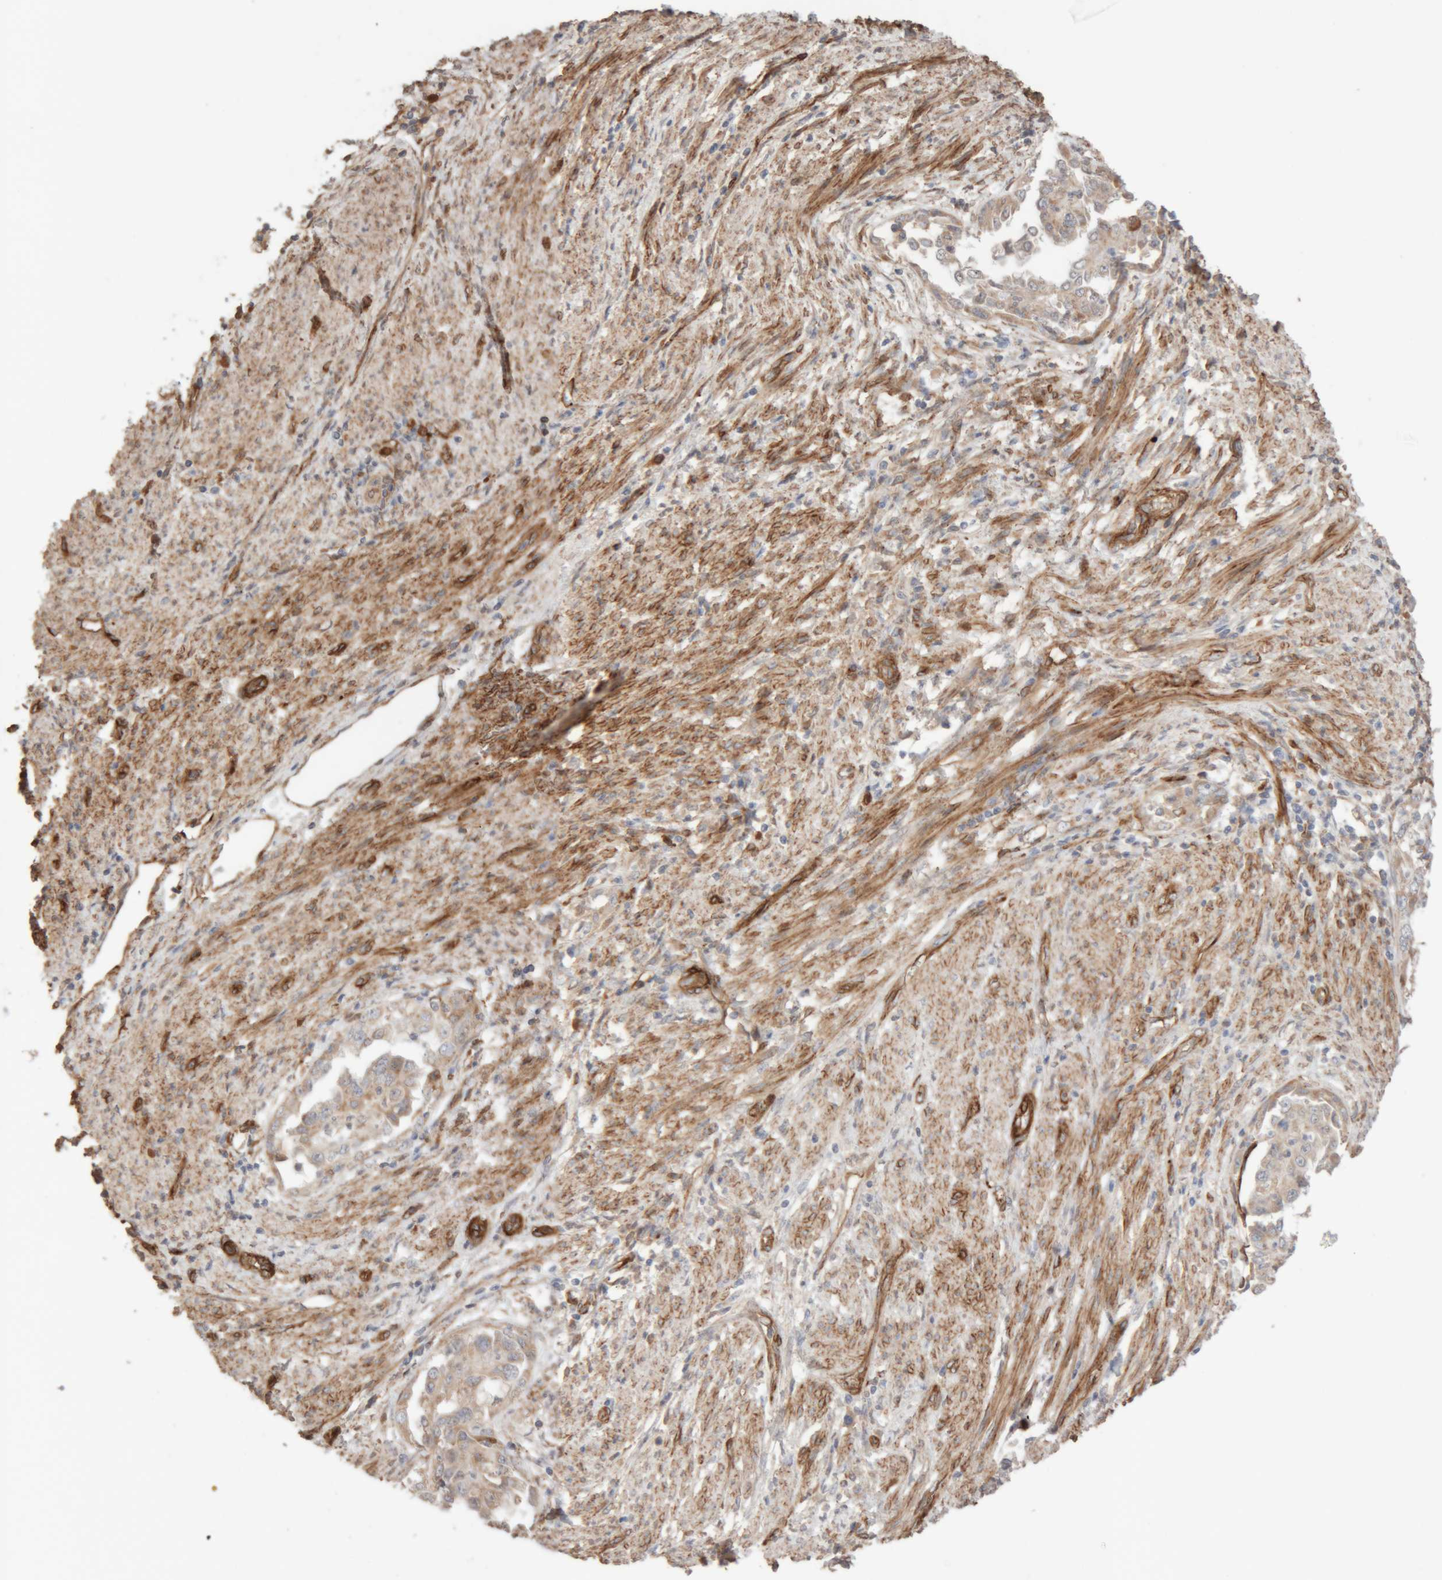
{"staining": {"intensity": "weak", "quantity": ">75%", "location": "cytoplasmic/membranous"}, "tissue": "endometrial cancer", "cell_type": "Tumor cells", "image_type": "cancer", "snomed": [{"axis": "morphology", "description": "Adenocarcinoma, NOS"}, {"axis": "topography", "description": "Endometrium"}], "caption": "DAB immunohistochemical staining of endometrial cancer (adenocarcinoma) reveals weak cytoplasmic/membranous protein expression in about >75% of tumor cells.", "gene": "RAB32", "patient": {"sex": "female", "age": 85}}